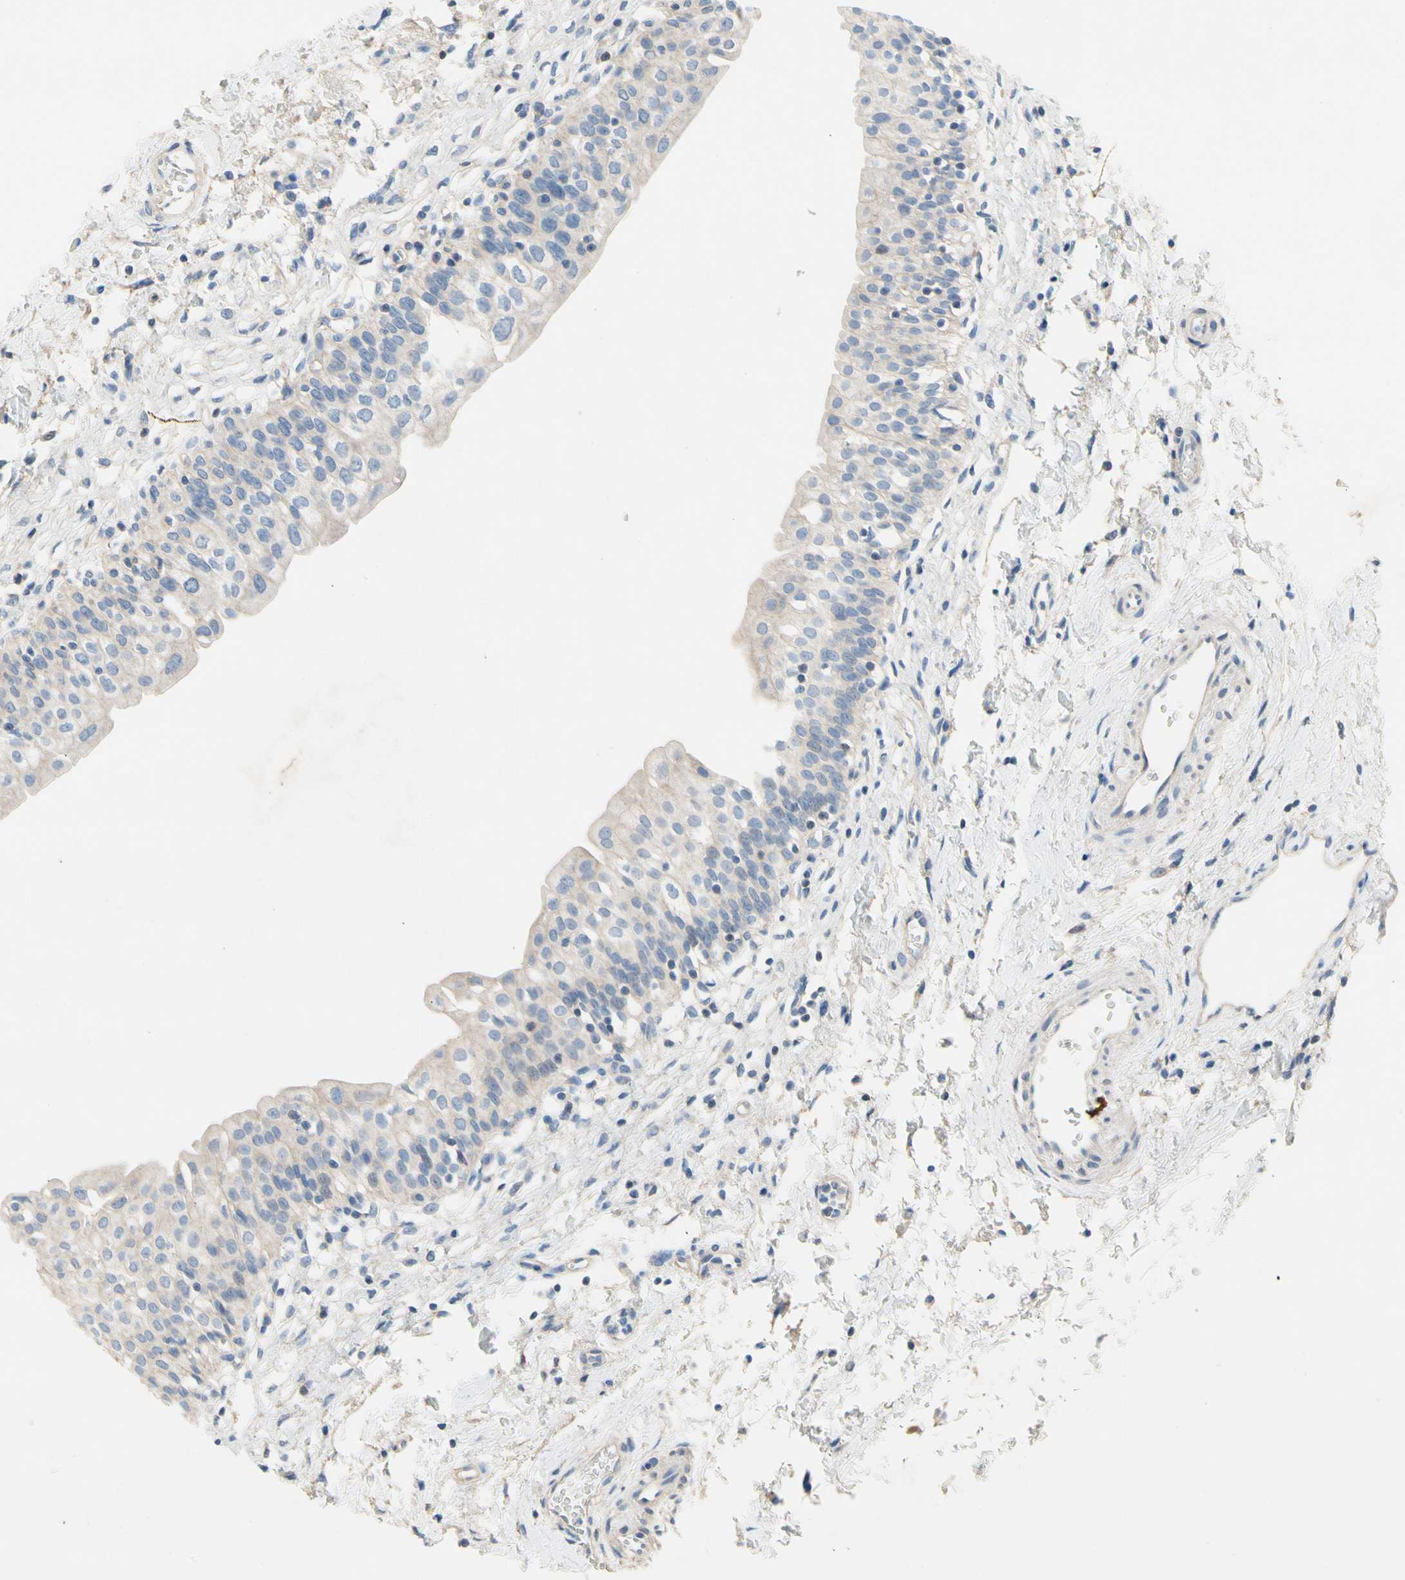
{"staining": {"intensity": "weak", "quantity": "<25%", "location": "cytoplasmic/membranous"}, "tissue": "urinary bladder", "cell_type": "Urothelial cells", "image_type": "normal", "snomed": [{"axis": "morphology", "description": "Normal tissue, NOS"}, {"axis": "topography", "description": "Urinary bladder"}], "caption": "The micrograph reveals no staining of urothelial cells in benign urinary bladder. (DAB (3,3'-diaminobenzidine) immunohistochemistry visualized using brightfield microscopy, high magnification).", "gene": "CA14", "patient": {"sex": "male", "age": 55}}